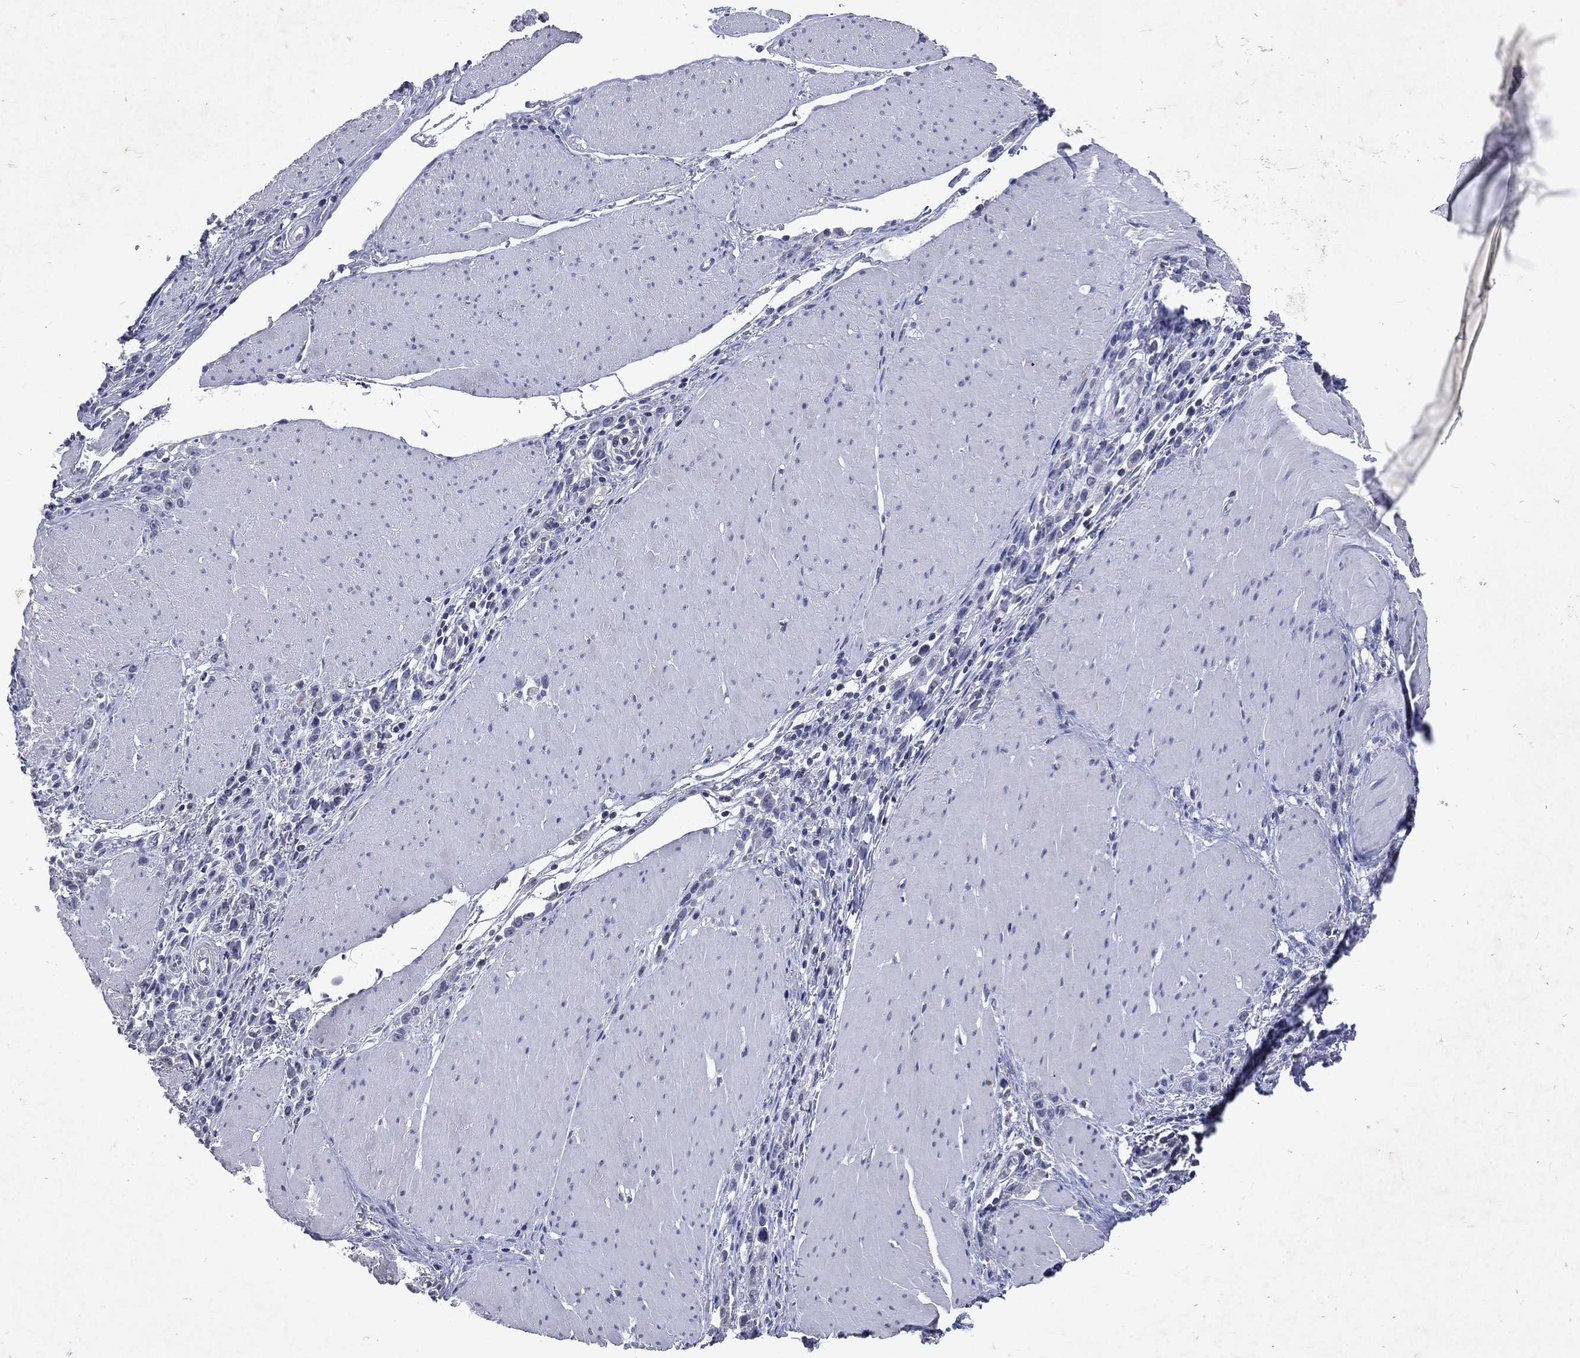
{"staining": {"intensity": "negative", "quantity": "none", "location": "none"}, "tissue": "stomach cancer", "cell_type": "Tumor cells", "image_type": "cancer", "snomed": [{"axis": "morphology", "description": "Adenocarcinoma, NOS"}, {"axis": "topography", "description": "Stomach"}], "caption": "IHC photomicrograph of neoplastic tissue: human adenocarcinoma (stomach) stained with DAB shows no significant protein expression in tumor cells. Brightfield microscopy of immunohistochemistry (IHC) stained with DAB (3,3'-diaminobenzidine) (brown) and hematoxylin (blue), captured at high magnification.", "gene": "SLC34A2", "patient": {"sex": "male", "age": 47}}